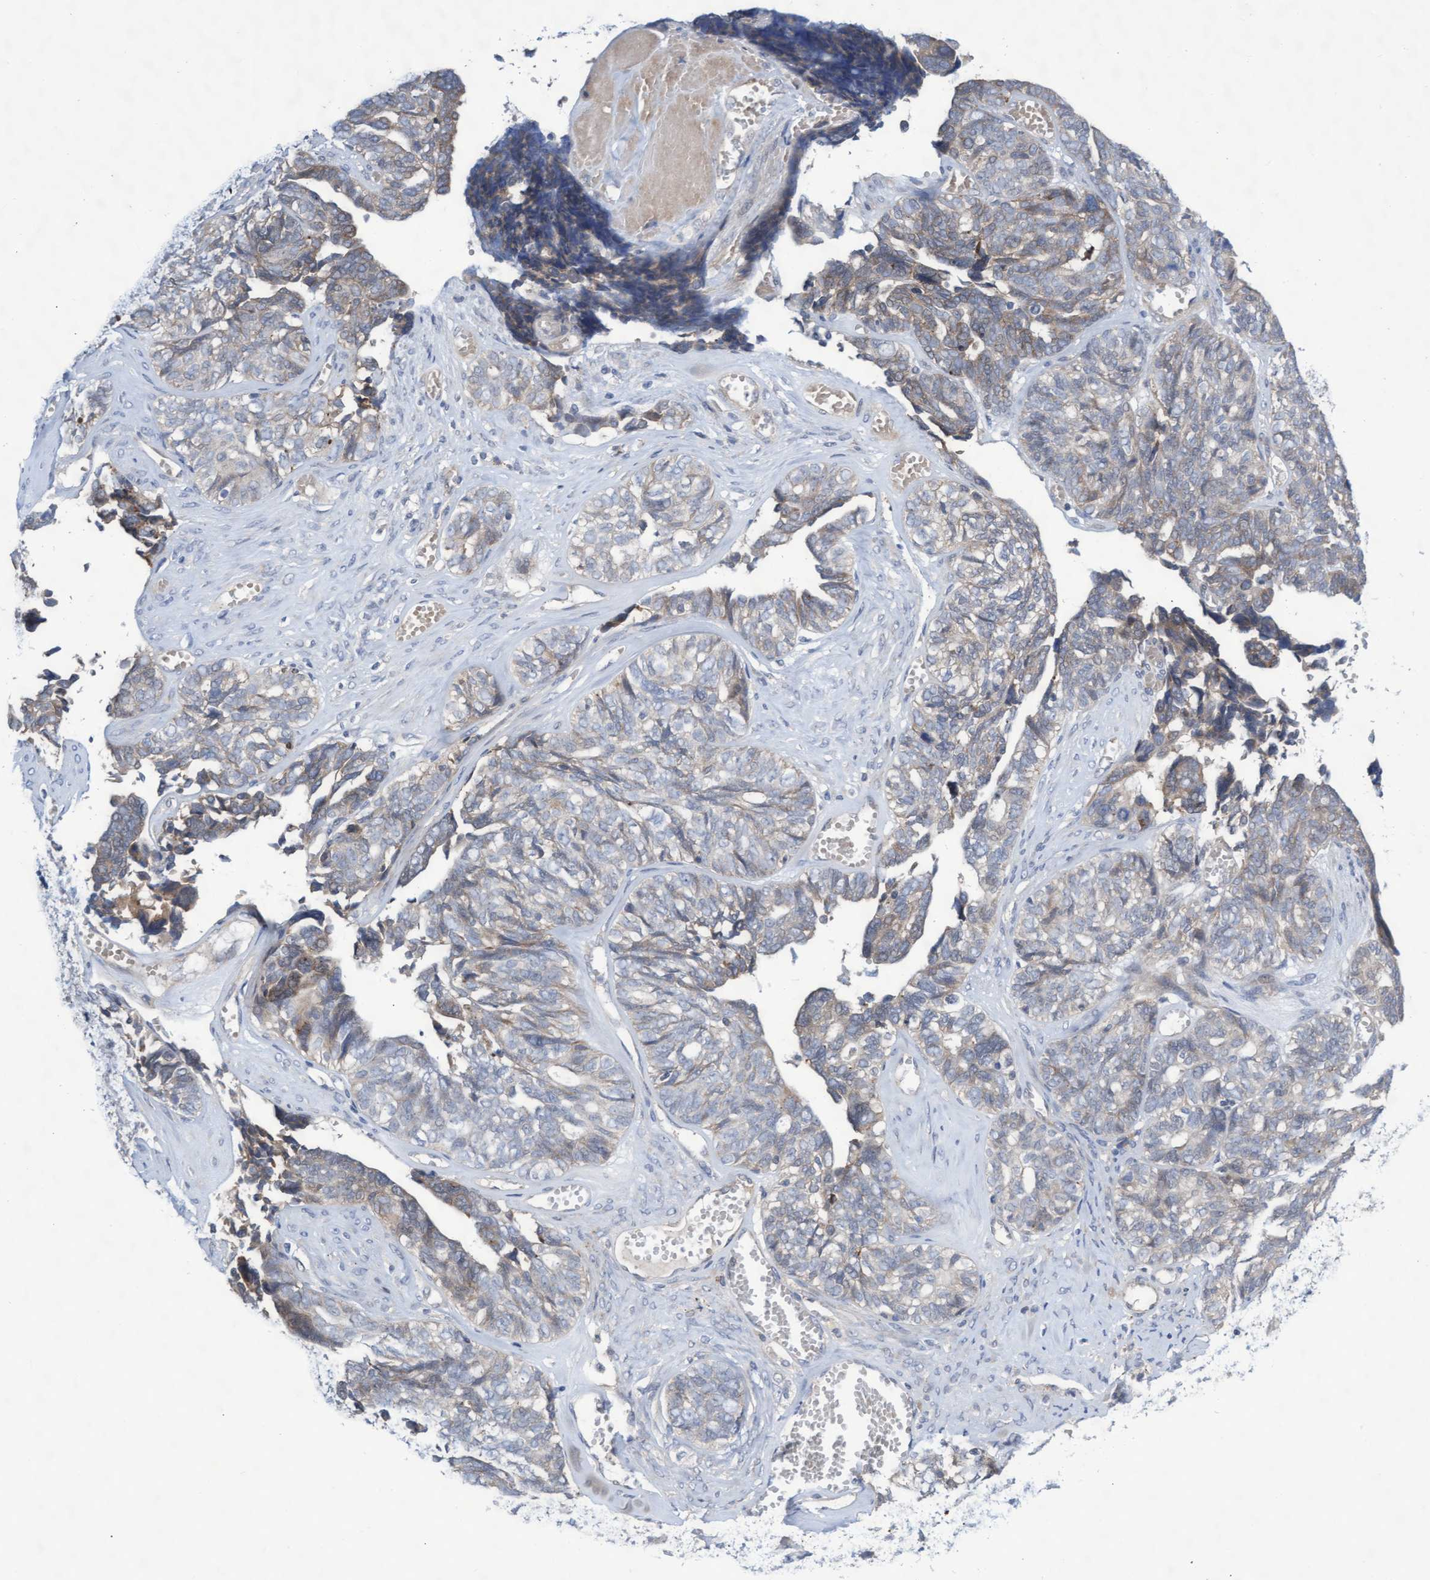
{"staining": {"intensity": "weak", "quantity": "25%-75%", "location": "cytoplasmic/membranous"}, "tissue": "ovarian cancer", "cell_type": "Tumor cells", "image_type": "cancer", "snomed": [{"axis": "morphology", "description": "Cystadenocarcinoma, serous, NOS"}, {"axis": "topography", "description": "Ovary"}], "caption": "Ovarian cancer (serous cystadenocarcinoma) stained with a brown dye exhibits weak cytoplasmic/membranous positive expression in approximately 25%-75% of tumor cells.", "gene": "ABCF2", "patient": {"sex": "female", "age": 79}}